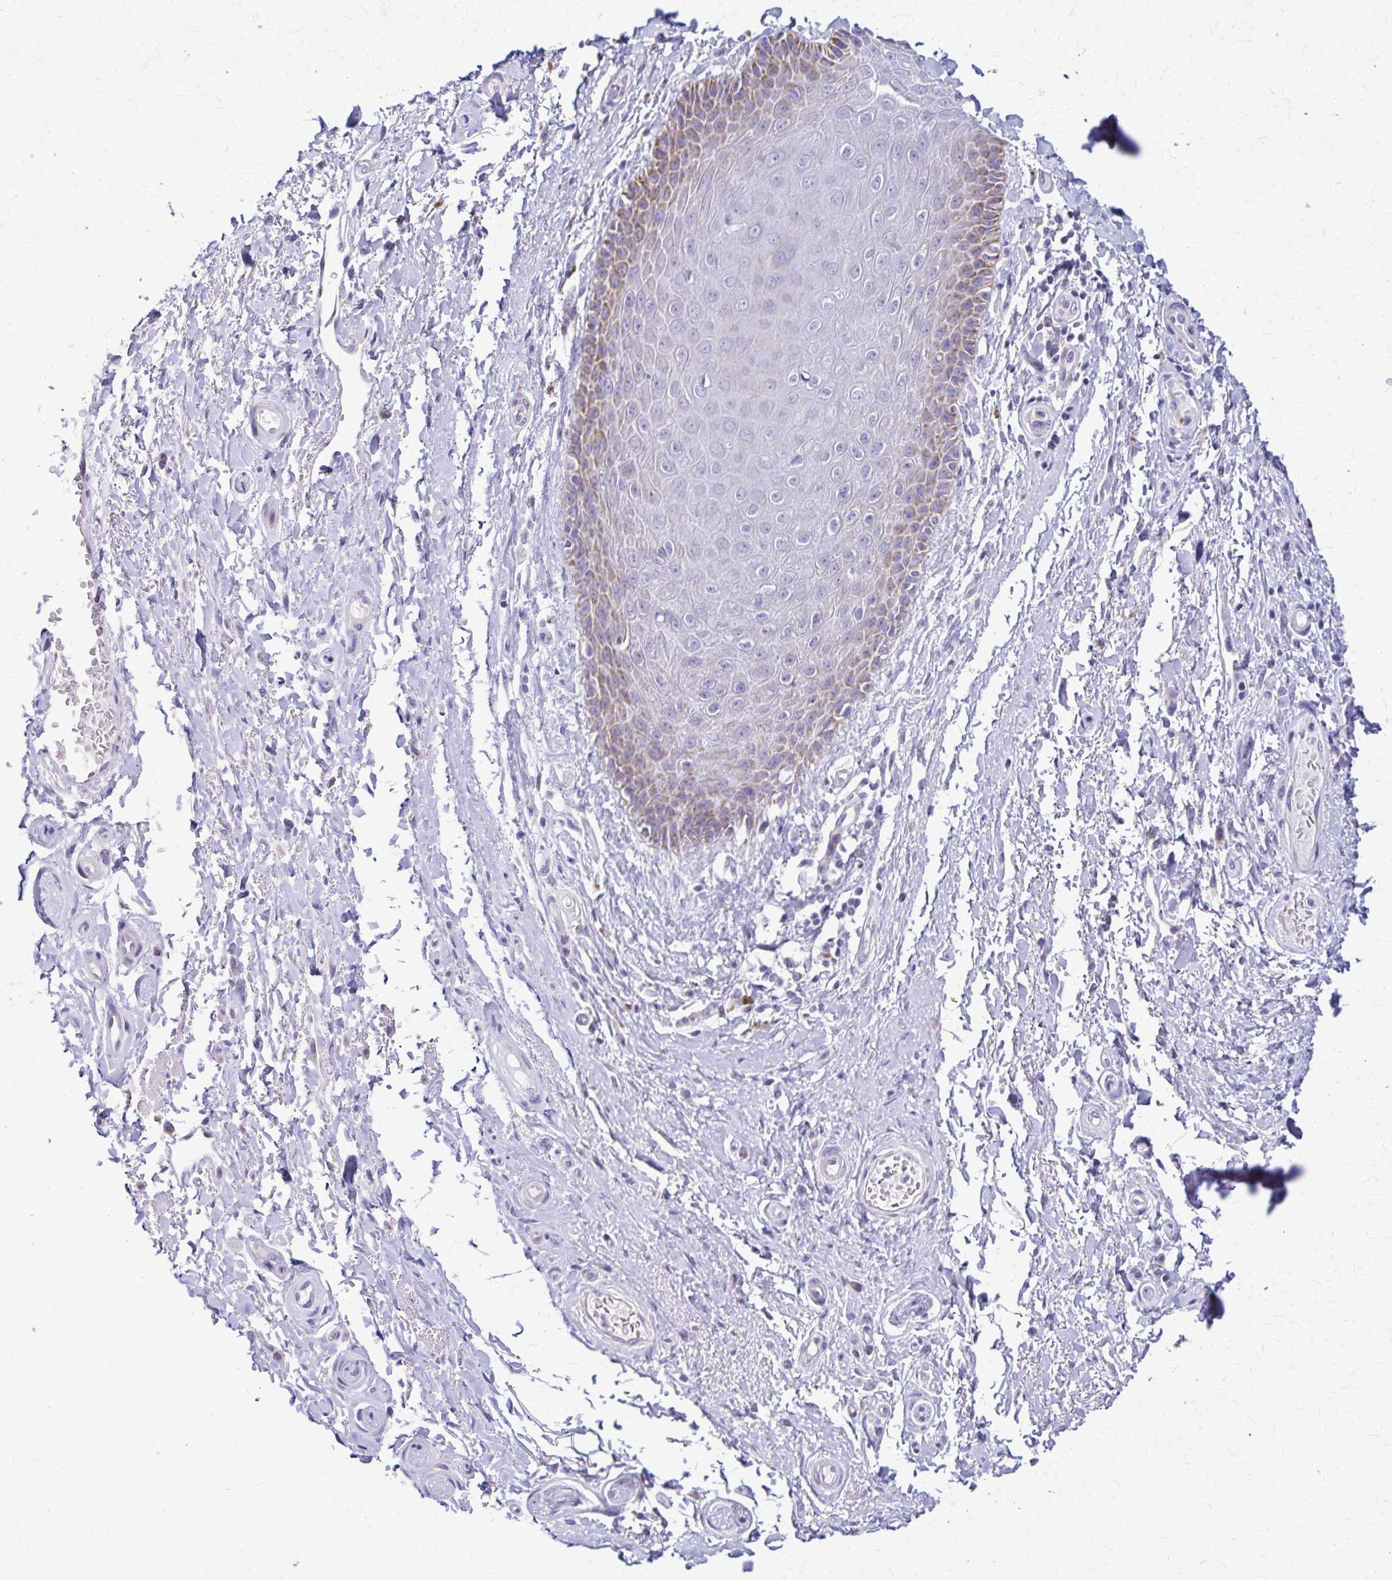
{"staining": {"intensity": "negative", "quantity": "none", "location": "none"}, "tissue": "adipose tissue", "cell_type": "Adipocytes", "image_type": "normal", "snomed": [{"axis": "morphology", "description": "Normal tissue, NOS"}, {"axis": "topography", "description": "Peripheral nerve tissue"}], "caption": "Immunohistochemical staining of benign adipose tissue demonstrates no significant staining in adipocytes. (Brightfield microscopy of DAB immunohistochemistry at high magnification).", "gene": "SAMD13", "patient": {"sex": "male", "age": 51}}